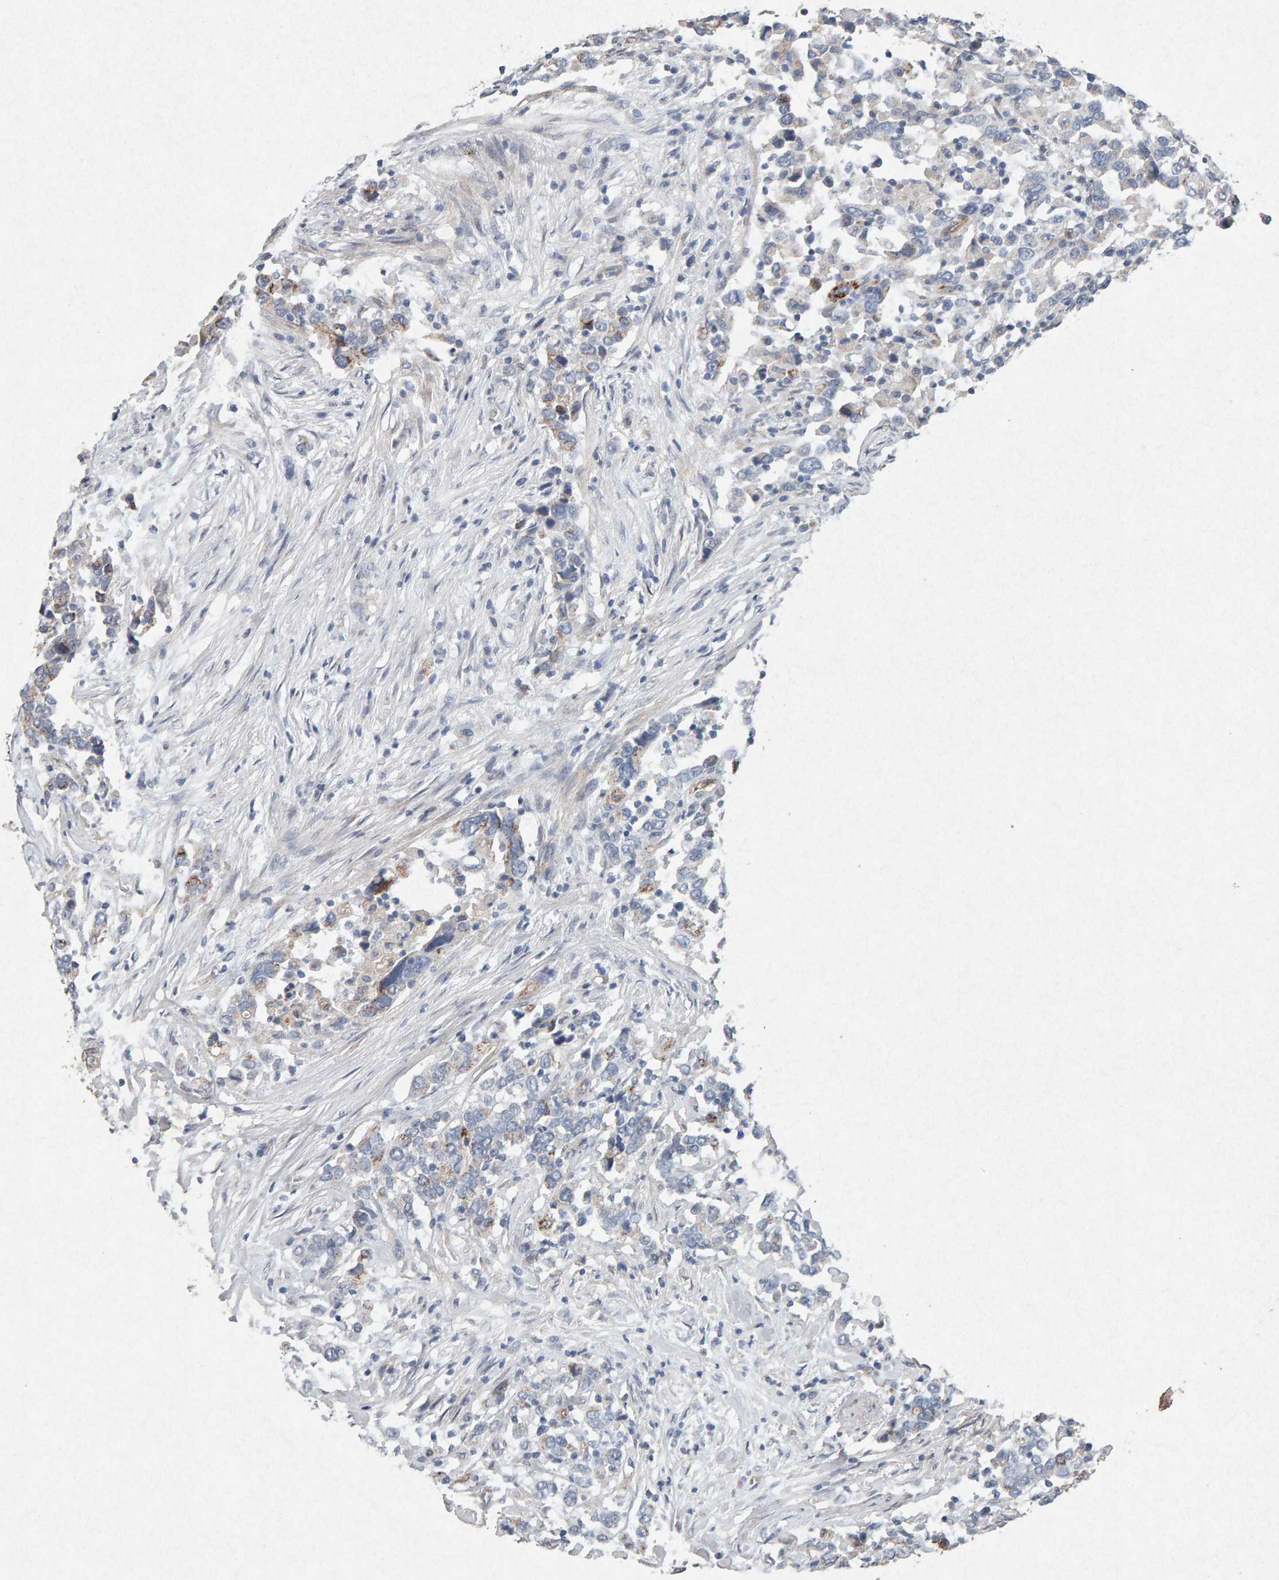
{"staining": {"intensity": "weak", "quantity": "<25%", "location": "cytoplasmic/membranous"}, "tissue": "urothelial cancer", "cell_type": "Tumor cells", "image_type": "cancer", "snomed": [{"axis": "morphology", "description": "Urothelial carcinoma, High grade"}, {"axis": "topography", "description": "Urinary bladder"}], "caption": "The immunohistochemistry (IHC) micrograph has no significant staining in tumor cells of urothelial cancer tissue.", "gene": "PTPRM", "patient": {"sex": "male", "age": 61}}